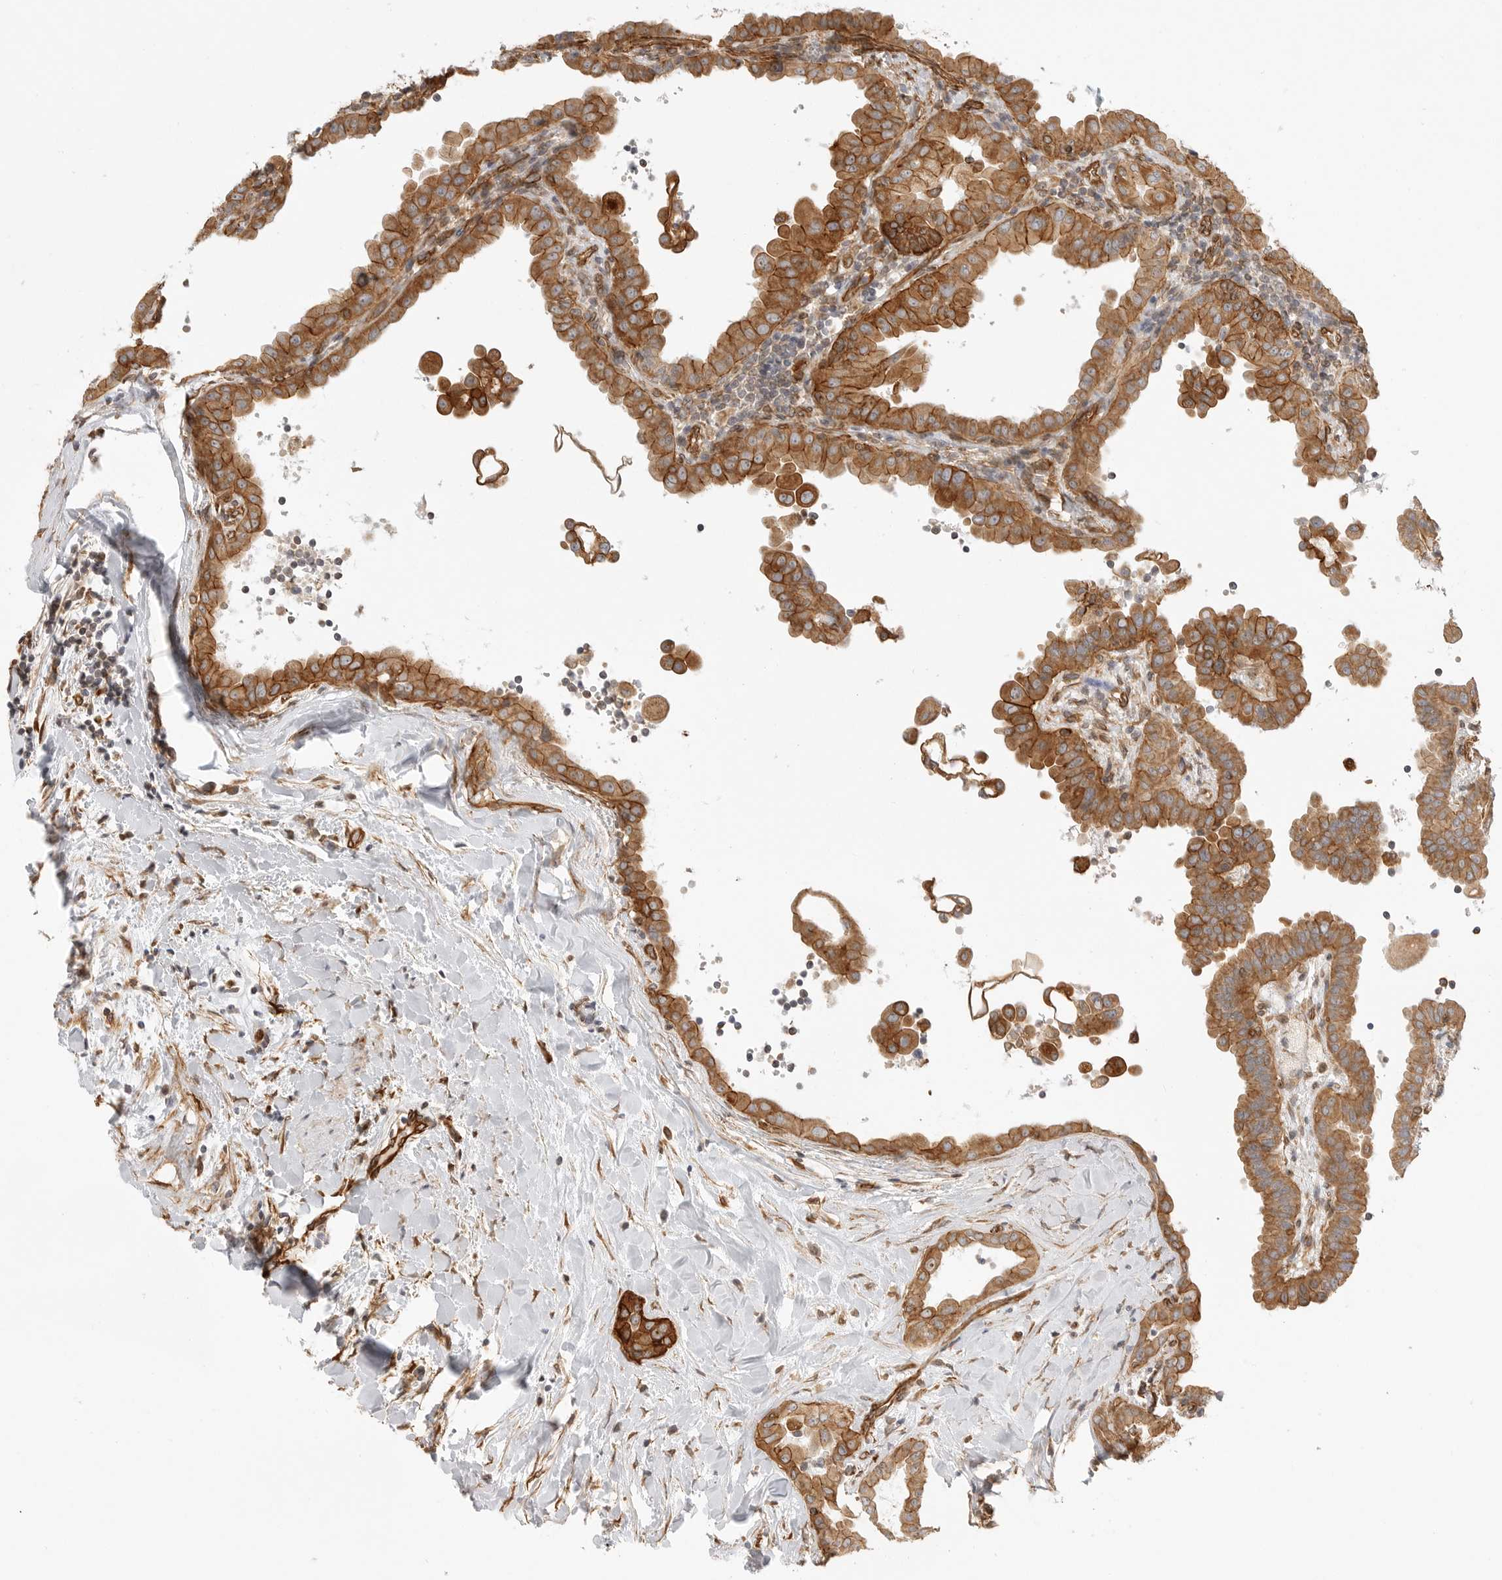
{"staining": {"intensity": "moderate", "quantity": ">75%", "location": "cytoplasmic/membranous"}, "tissue": "thyroid cancer", "cell_type": "Tumor cells", "image_type": "cancer", "snomed": [{"axis": "morphology", "description": "Papillary adenocarcinoma, NOS"}, {"axis": "topography", "description": "Thyroid gland"}], "caption": "Tumor cells show moderate cytoplasmic/membranous expression in approximately >75% of cells in thyroid papillary adenocarcinoma. (DAB = brown stain, brightfield microscopy at high magnification).", "gene": "ATOH7", "patient": {"sex": "male", "age": 33}}